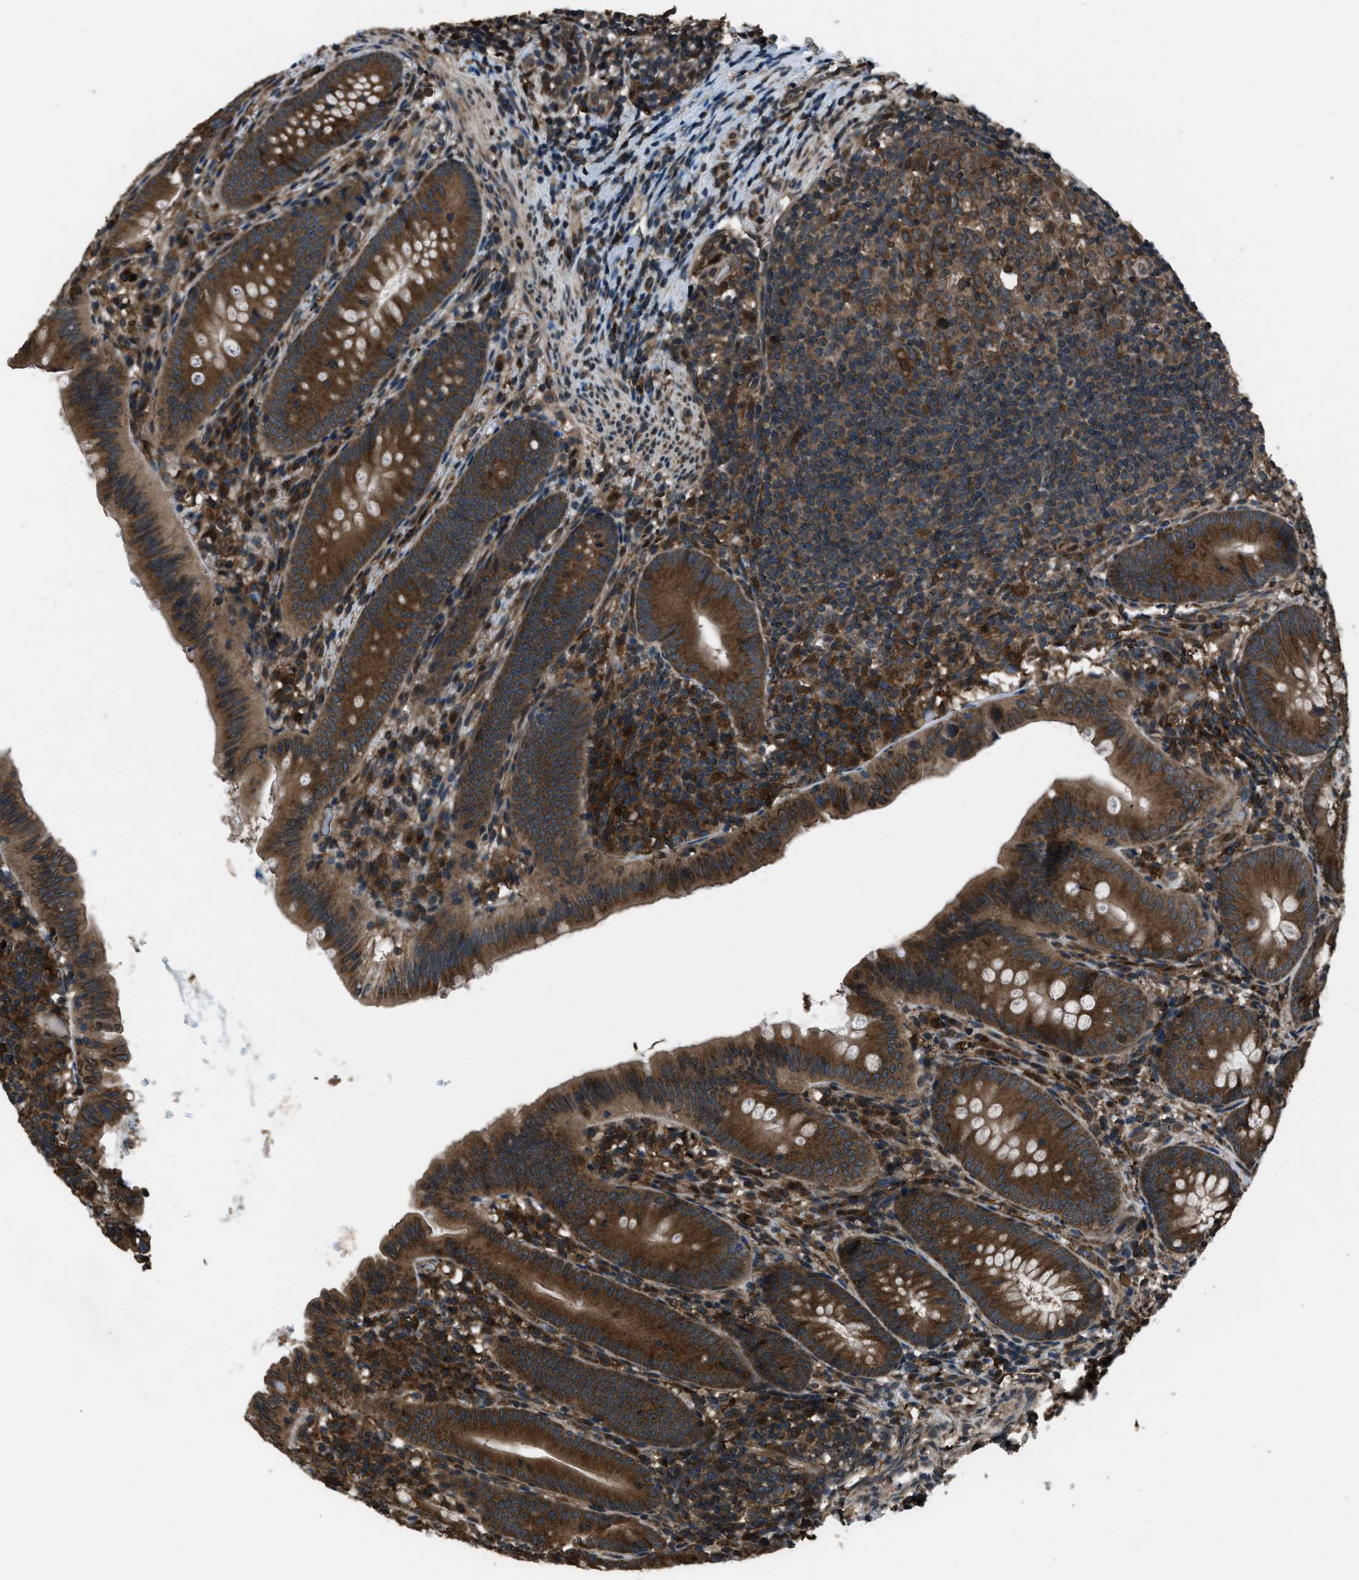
{"staining": {"intensity": "strong", "quantity": ">75%", "location": "cytoplasmic/membranous"}, "tissue": "appendix", "cell_type": "Glandular cells", "image_type": "normal", "snomed": [{"axis": "morphology", "description": "Normal tissue, NOS"}, {"axis": "topography", "description": "Appendix"}], "caption": "There is high levels of strong cytoplasmic/membranous expression in glandular cells of unremarkable appendix, as demonstrated by immunohistochemical staining (brown color).", "gene": "TRIM4", "patient": {"sex": "male", "age": 1}}